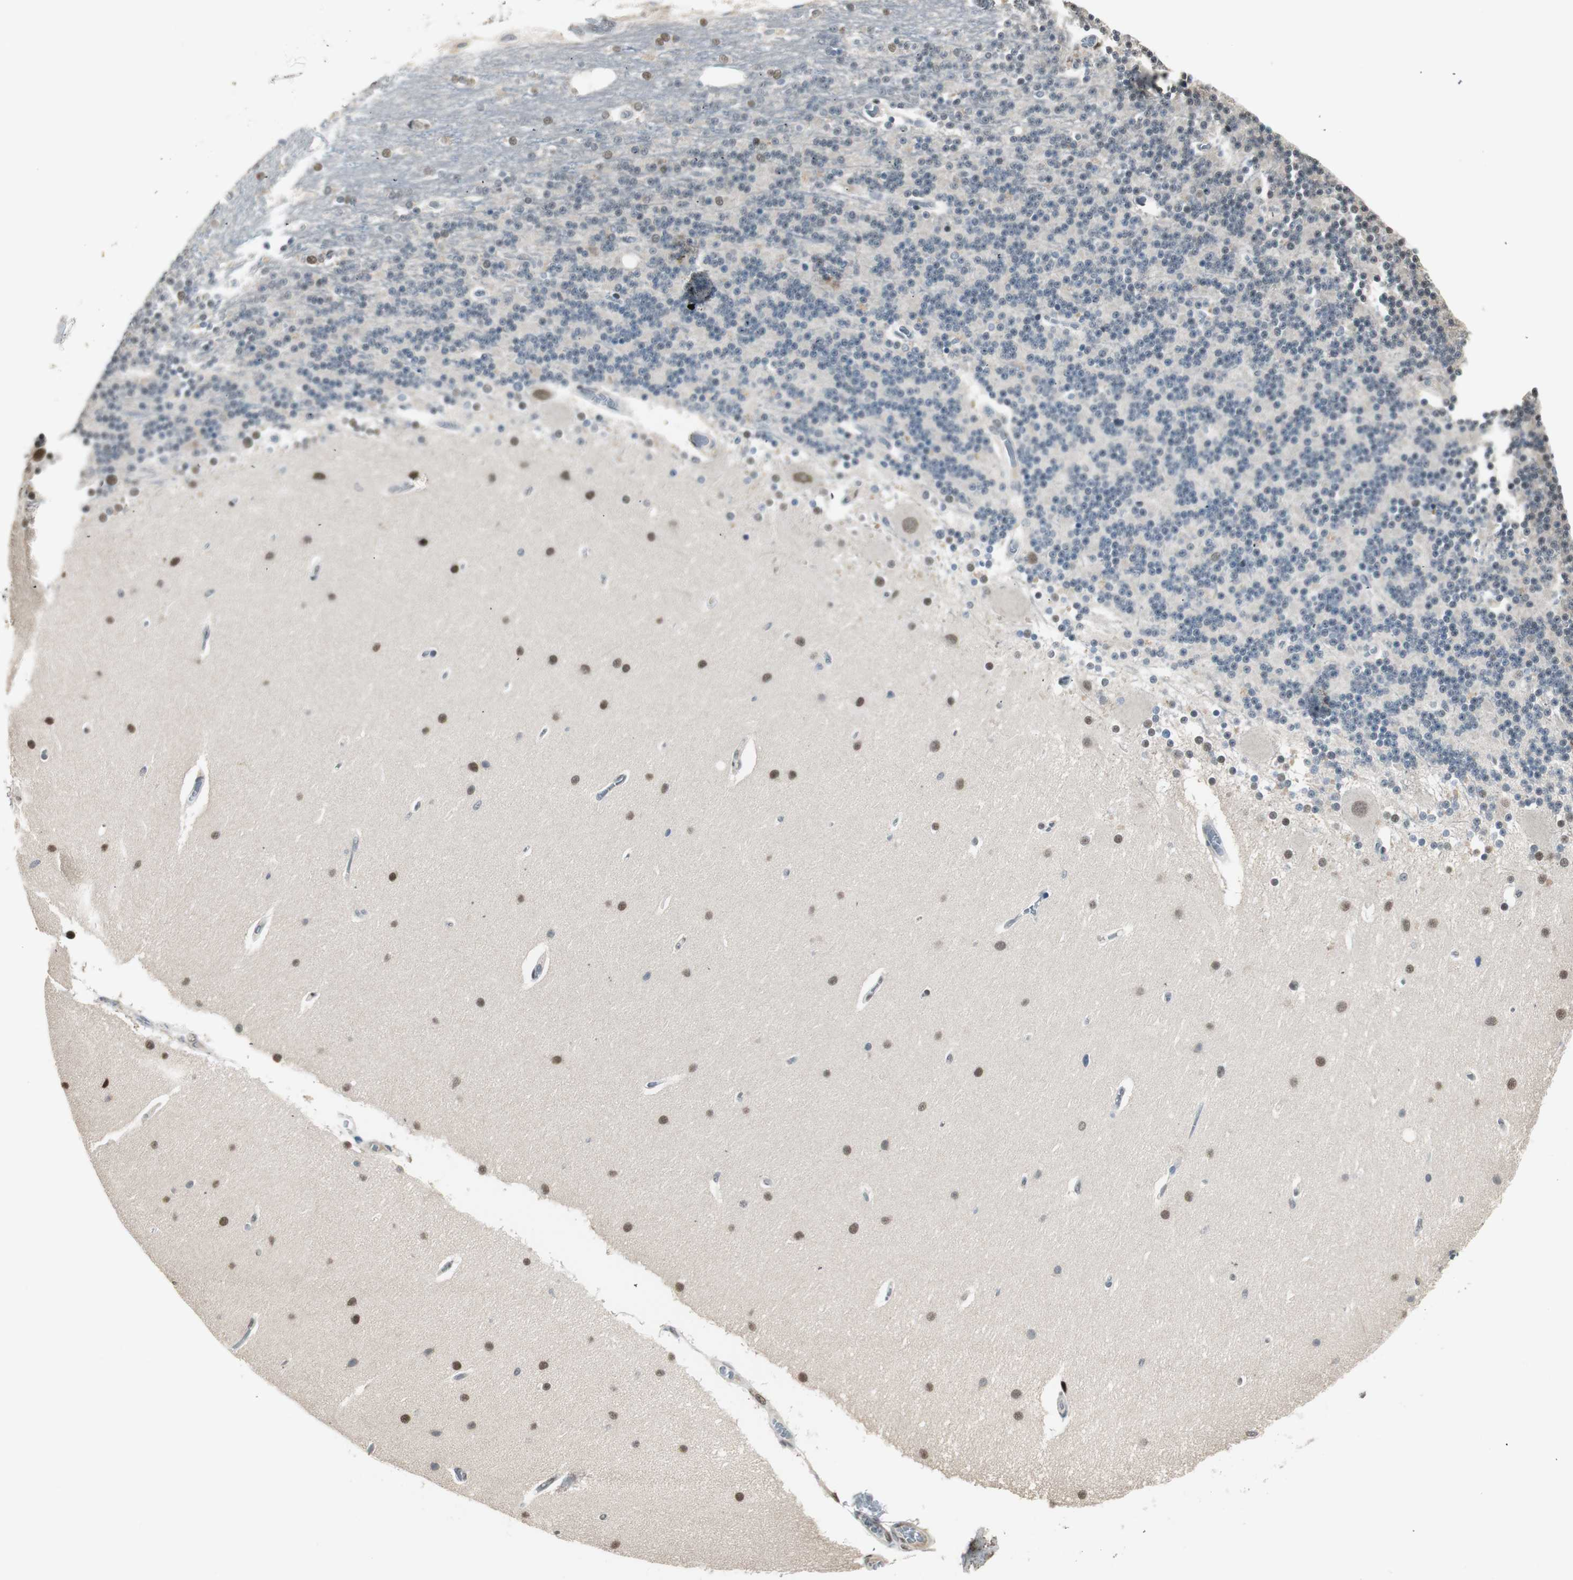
{"staining": {"intensity": "weak", "quantity": "<25%", "location": "nuclear"}, "tissue": "cerebellum", "cell_type": "Cells in granular layer", "image_type": "normal", "snomed": [{"axis": "morphology", "description": "Normal tissue, NOS"}, {"axis": "topography", "description": "Cerebellum"}], "caption": "There is no significant staining in cells in granular layer of cerebellum. (Brightfield microscopy of DAB immunohistochemistry (IHC) at high magnification).", "gene": "LONP2", "patient": {"sex": "female", "age": 54}}